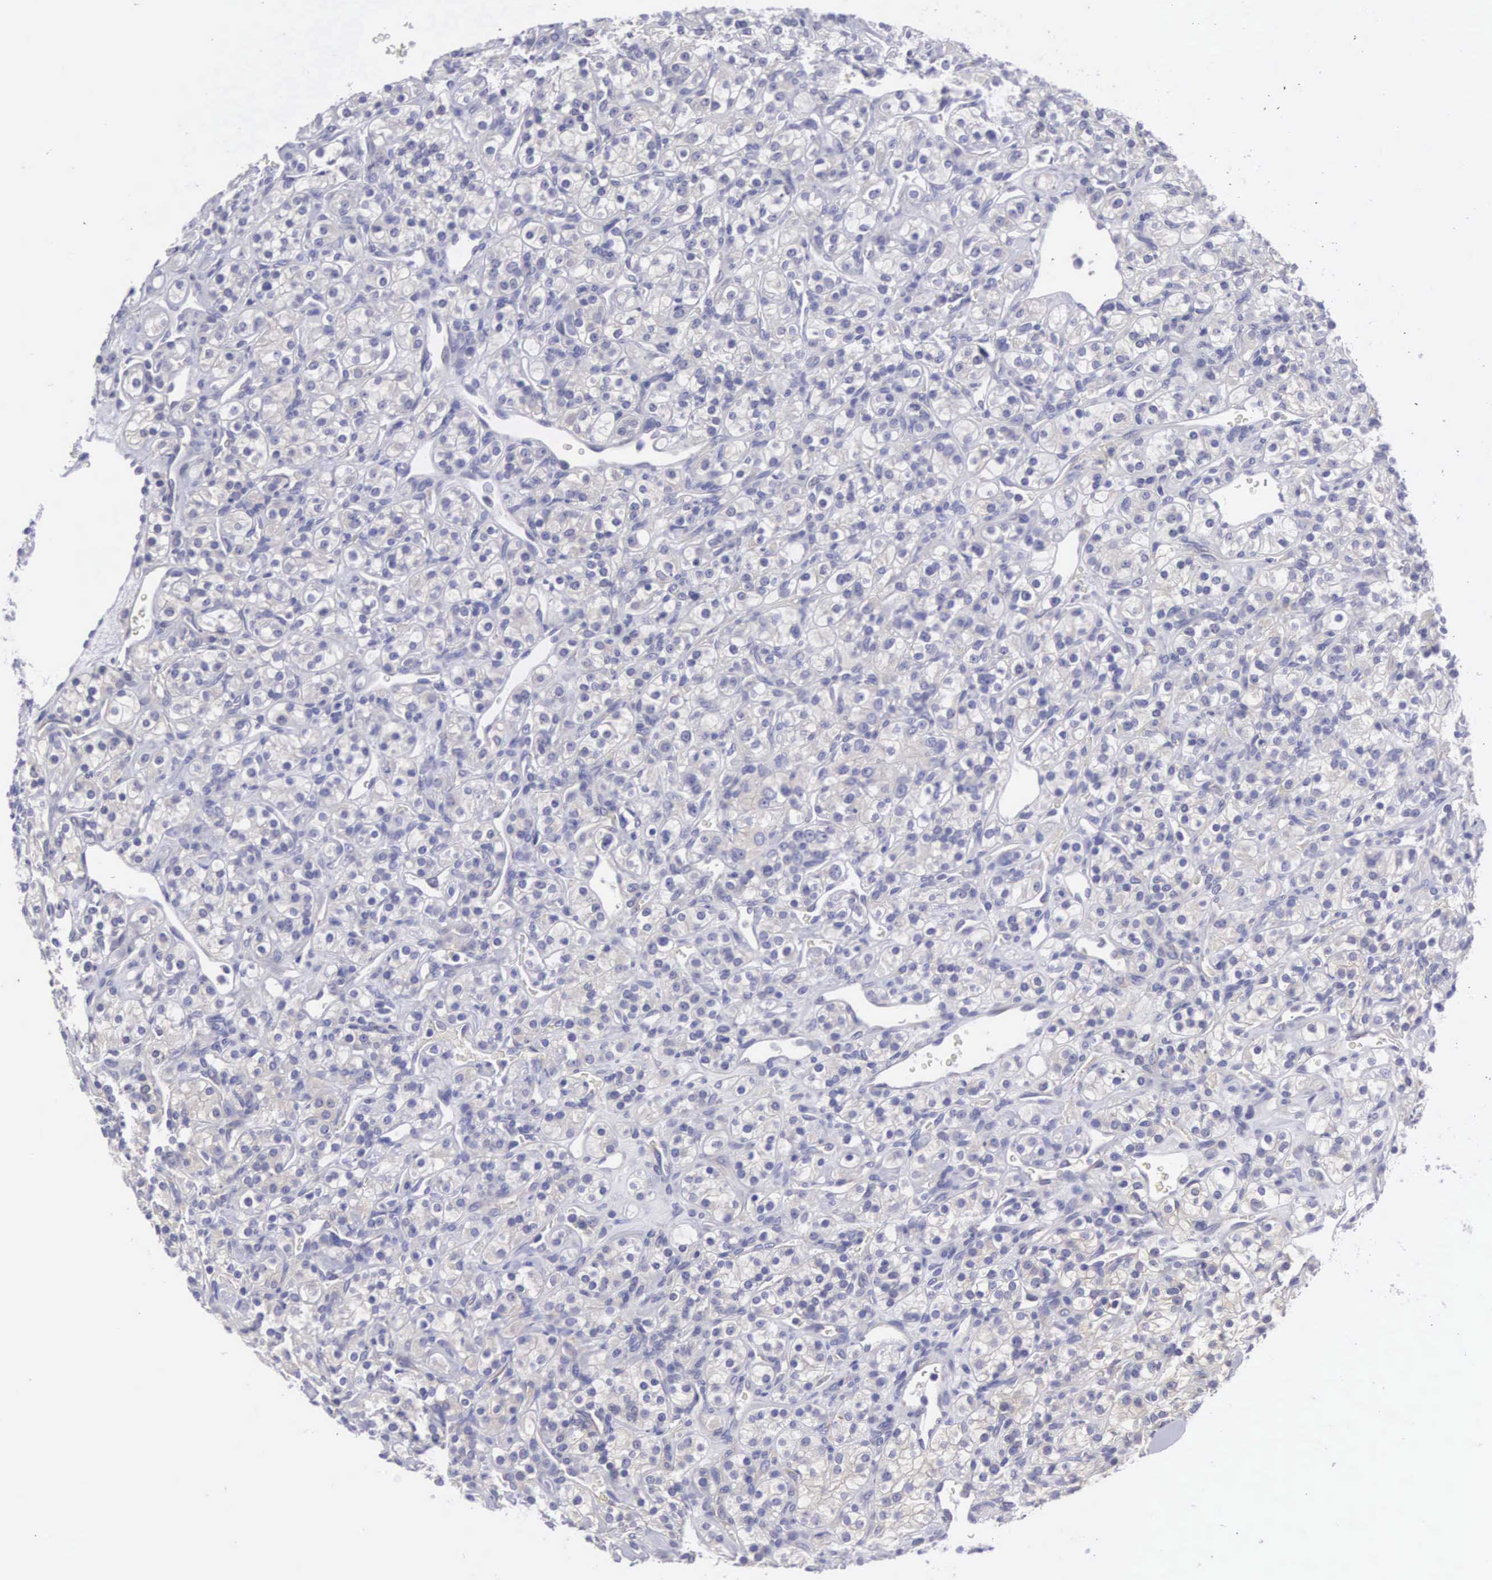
{"staining": {"intensity": "negative", "quantity": "none", "location": "none"}, "tissue": "renal cancer", "cell_type": "Tumor cells", "image_type": "cancer", "snomed": [{"axis": "morphology", "description": "Adenocarcinoma, NOS"}, {"axis": "topography", "description": "Kidney"}], "caption": "This is an immunohistochemistry (IHC) micrograph of human renal cancer (adenocarcinoma). There is no staining in tumor cells.", "gene": "SLITRK4", "patient": {"sex": "male", "age": 77}}